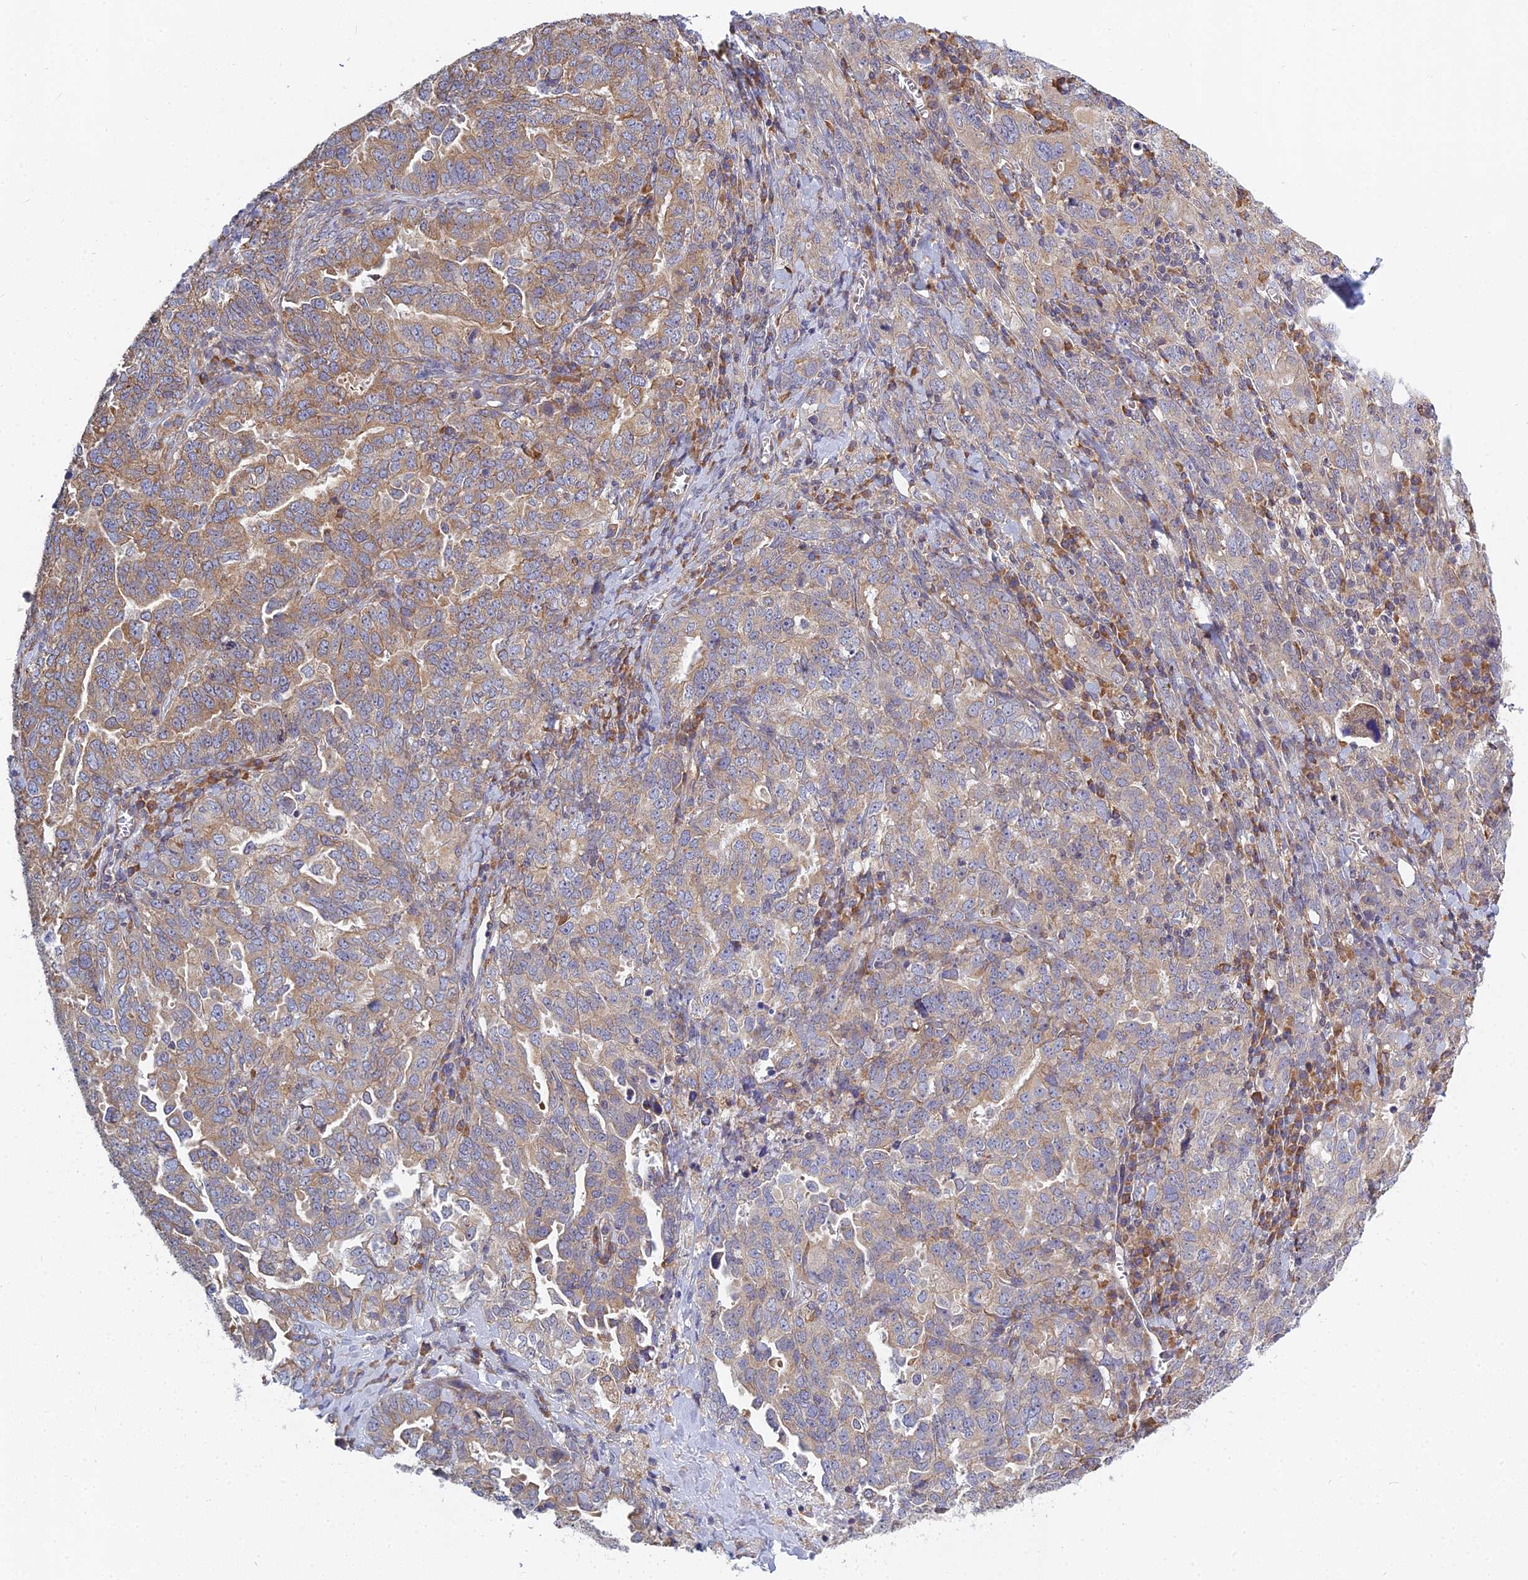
{"staining": {"intensity": "moderate", "quantity": "25%-75%", "location": "cytoplasmic/membranous"}, "tissue": "ovarian cancer", "cell_type": "Tumor cells", "image_type": "cancer", "snomed": [{"axis": "morphology", "description": "Carcinoma, endometroid"}, {"axis": "topography", "description": "Ovary"}], "caption": "The micrograph exhibits staining of endometroid carcinoma (ovarian), revealing moderate cytoplasmic/membranous protein expression (brown color) within tumor cells.", "gene": "KIAA1143", "patient": {"sex": "female", "age": 62}}